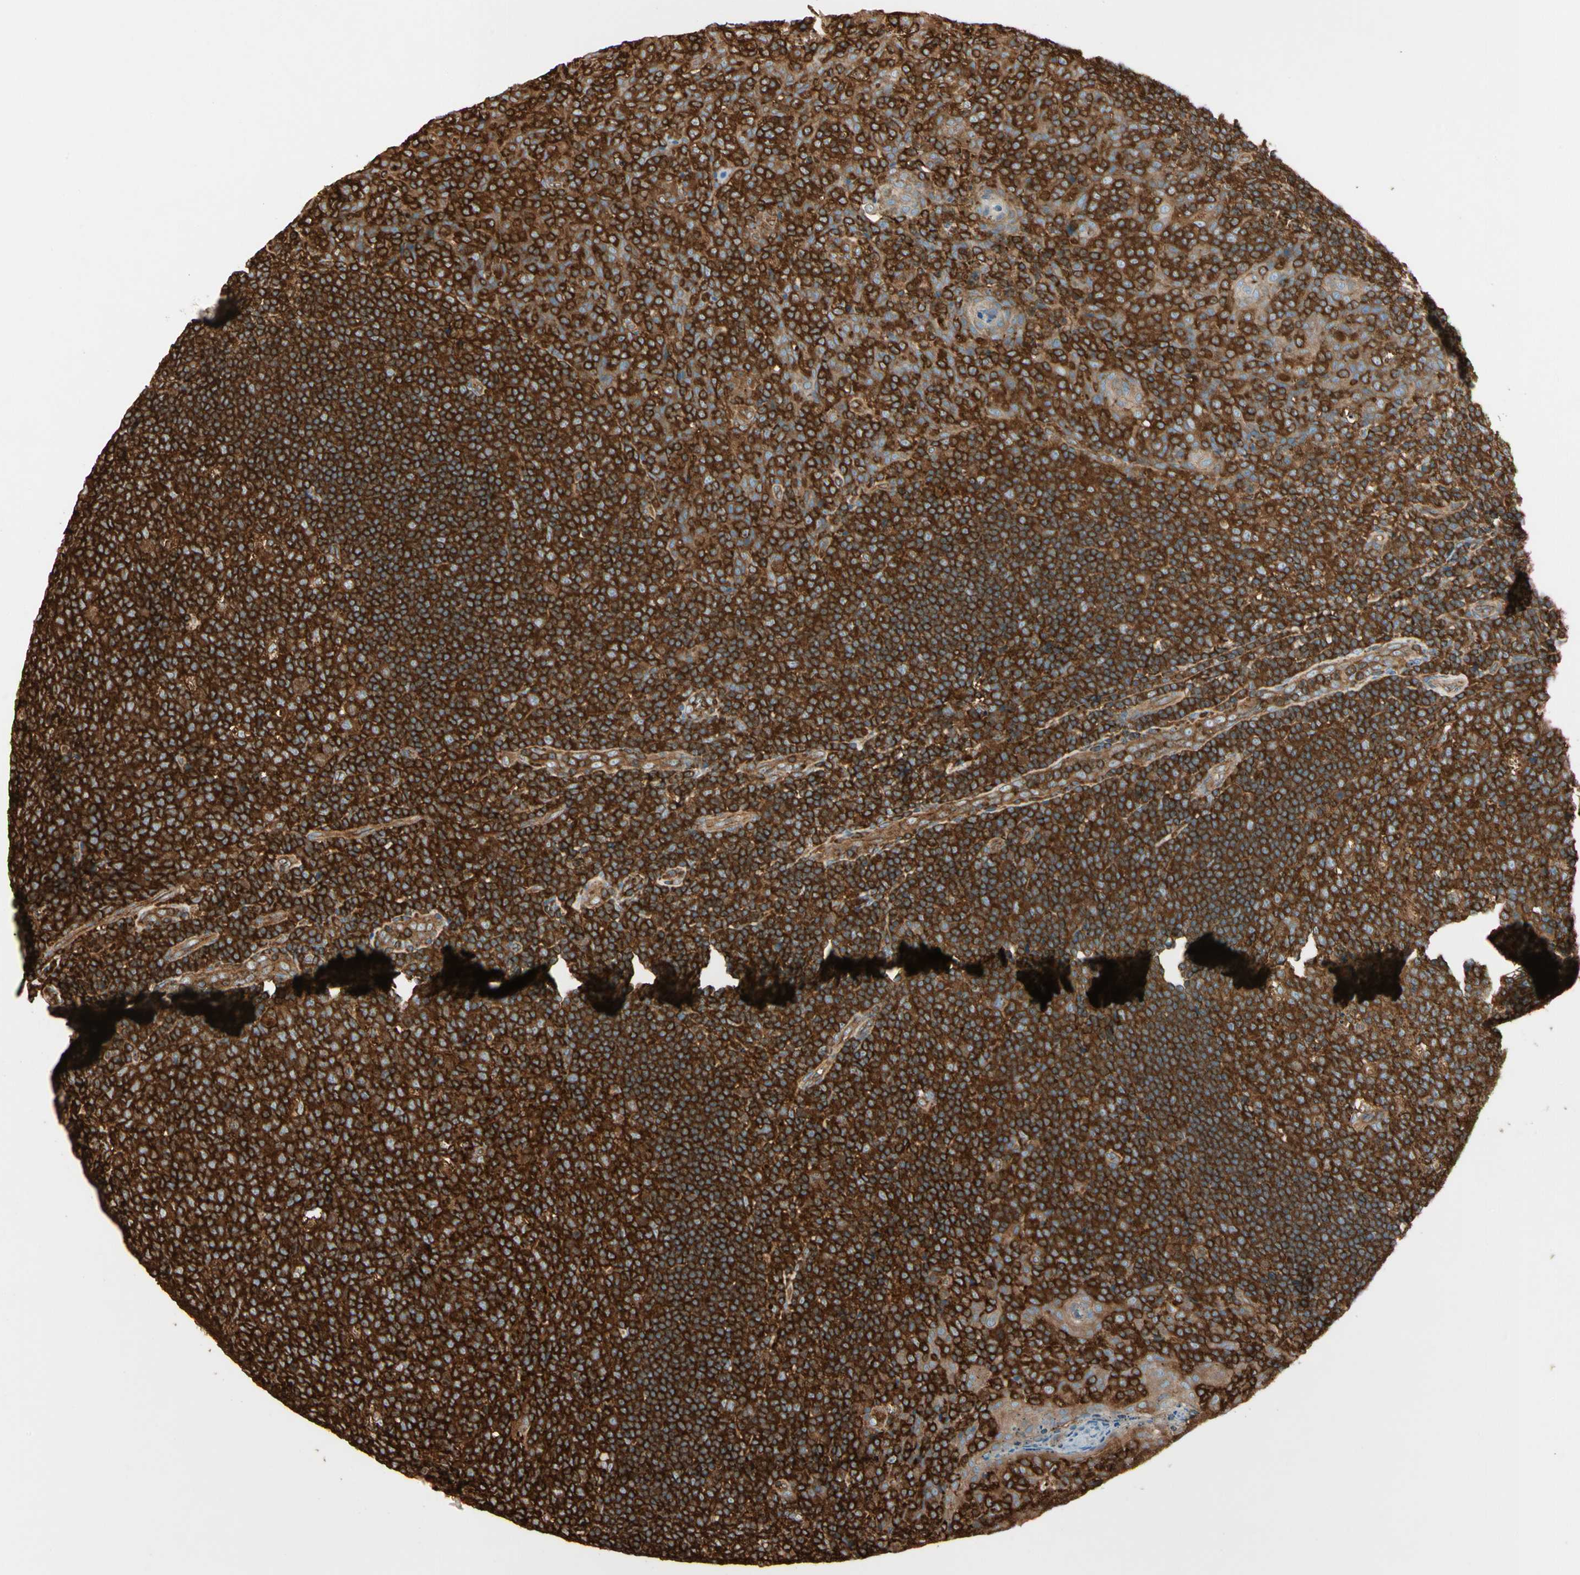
{"staining": {"intensity": "strong", "quantity": ">75%", "location": "cytoplasmic/membranous"}, "tissue": "tonsil", "cell_type": "Germinal center cells", "image_type": "normal", "snomed": [{"axis": "morphology", "description": "Normal tissue, NOS"}, {"axis": "topography", "description": "Tonsil"}], "caption": "Brown immunohistochemical staining in unremarkable tonsil exhibits strong cytoplasmic/membranous positivity in approximately >75% of germinal center cells. (DAB (3,3'-diaminobenzidine) IHC, brown staining for protein, blue staining for nuclei).", "gene": "ARPC2", "patient": {"sex": "male", "age": 17}}